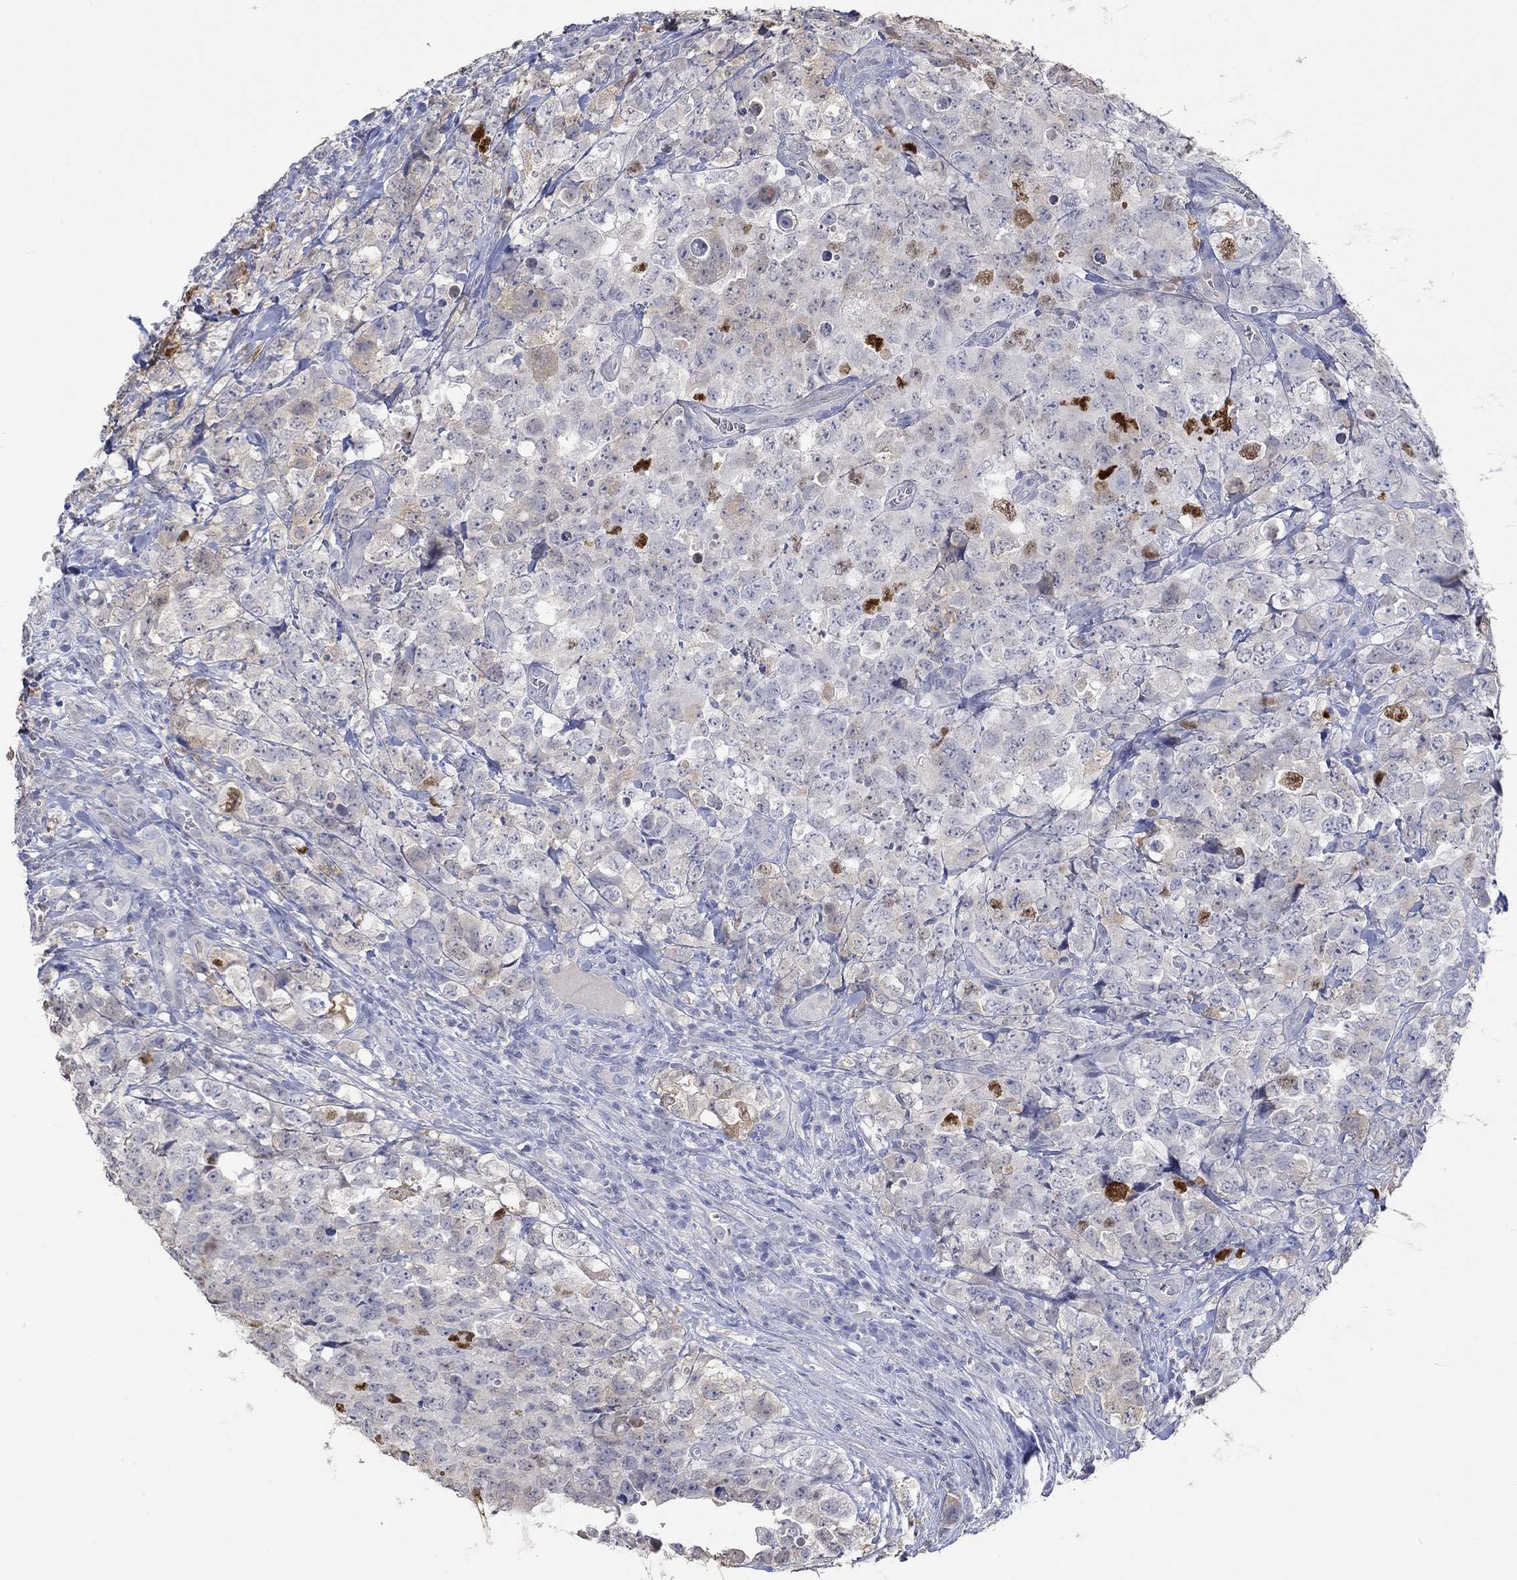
{"staining": {"intensity": "strong", "quantity": "<25%", "location": "nuclear"}, "tissue": "testis cancer", "cell_type": "Tumor cells", "image_type": "cancer", "snomed": [{"axis": "morphology", "description": "Carcinoma, Embryonal, NOS"}, {"axis": "topography", "description": "Testis"}], "caption": "An immunohistochemistry photomicrograph of neoplastic tissue is shown. Protein staining in brown labels strong nuclear positivity in testis cancer (embryonal carcinoma) within tumor cells.", "gene": "PNMA5", "patient": {"sex": "male", "age": 23}}